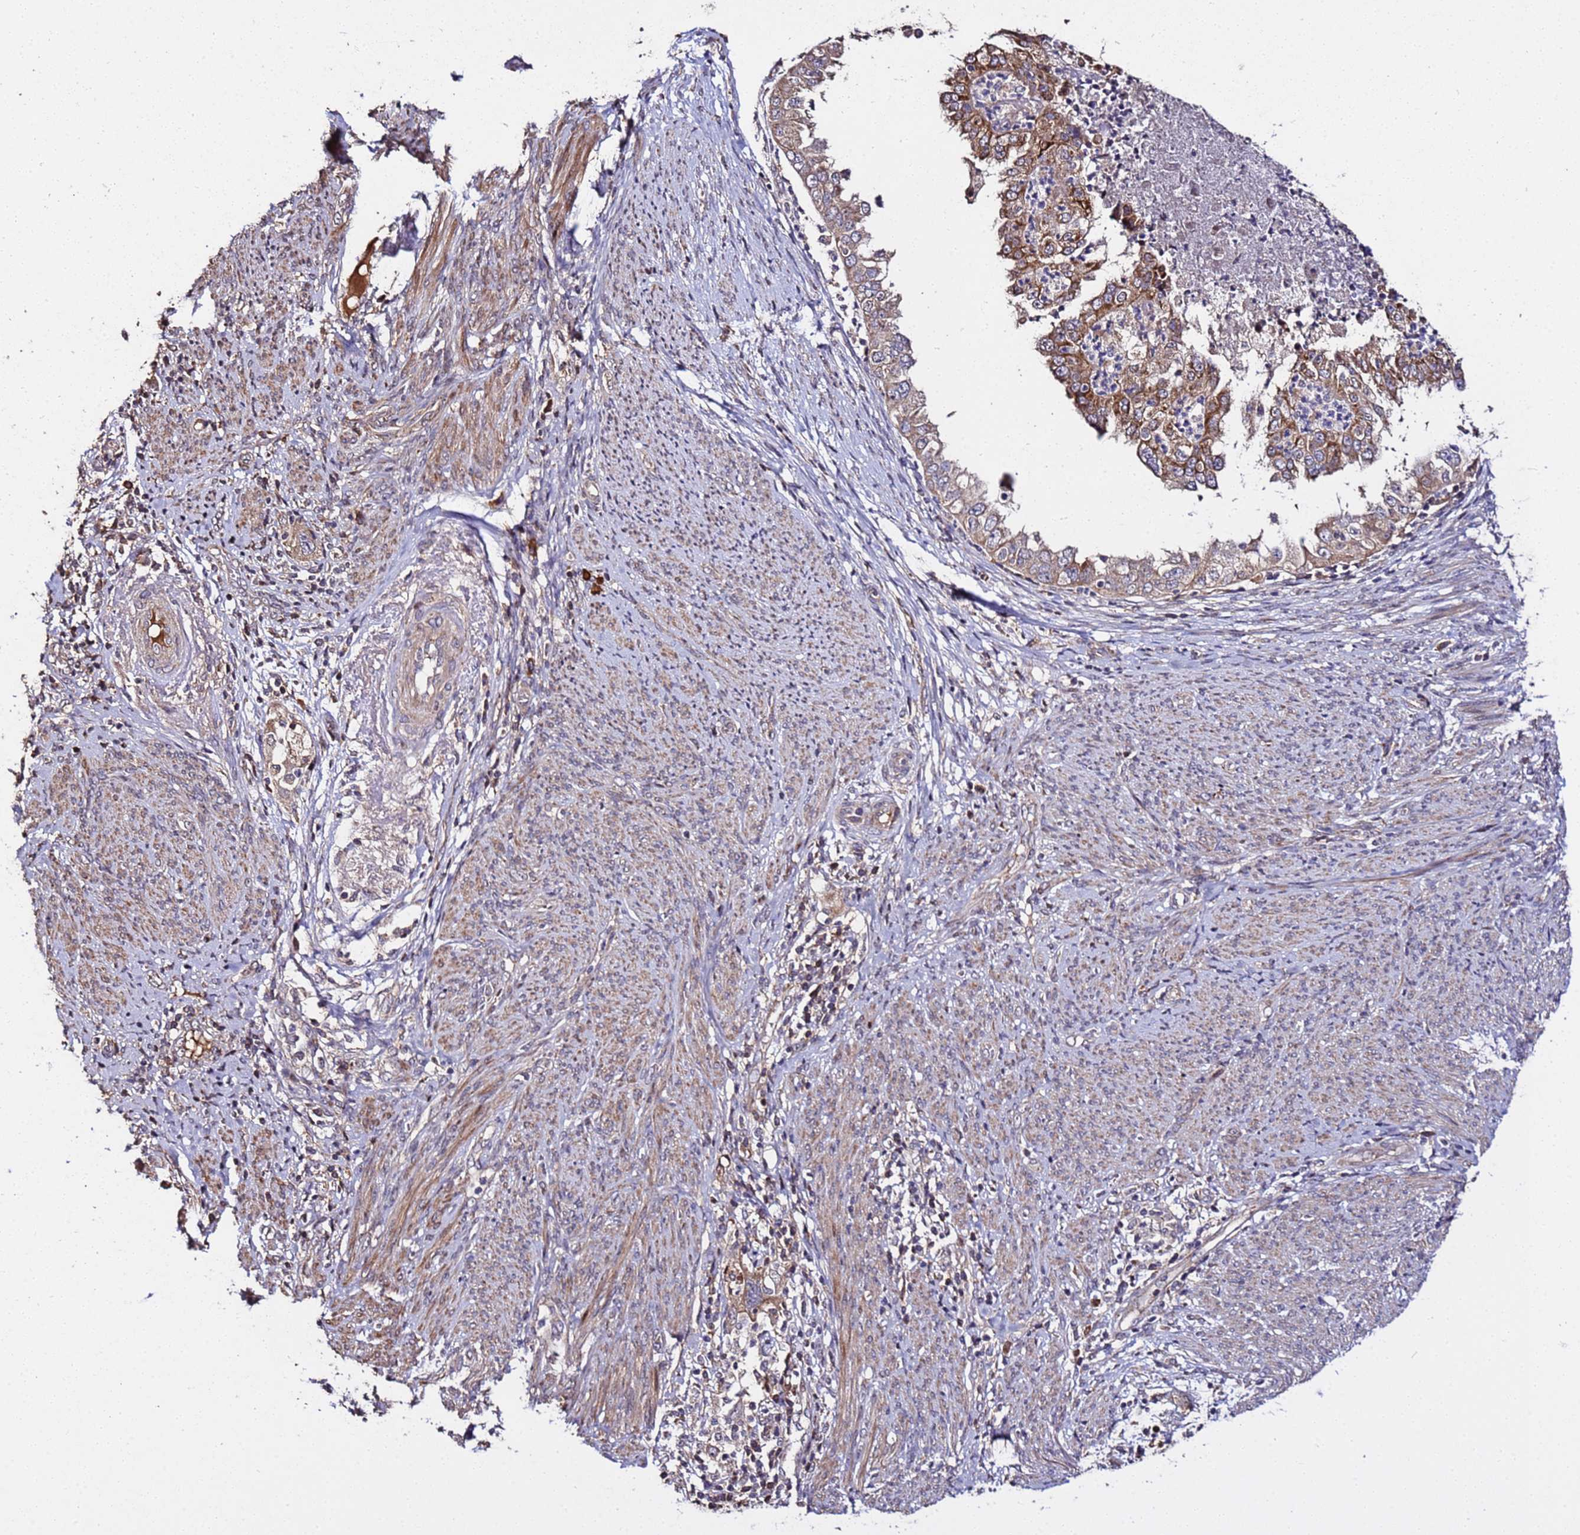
{"staining": {"intensity": "moderate", "quantity": ">75%", "location": "cytoplasmic/membranous"}, "tissue": "endometrial cancer", "cell_type": "Tumor cells", "image_type": "cancer", "snomed": [{"axis": "morphology", "description": "Adenocarcinoma, NOS"}, {"axis": "topography", "description": "Endometrium"}], "caption": "Immunohistochemical staining of endometrial cancer reveals medium levels of moderate cytoplasmic/membranous protein expression in approximately >75% of tumor cells.", "gene": "WNK4", "patient": {"sex": "female", "age": 85}}